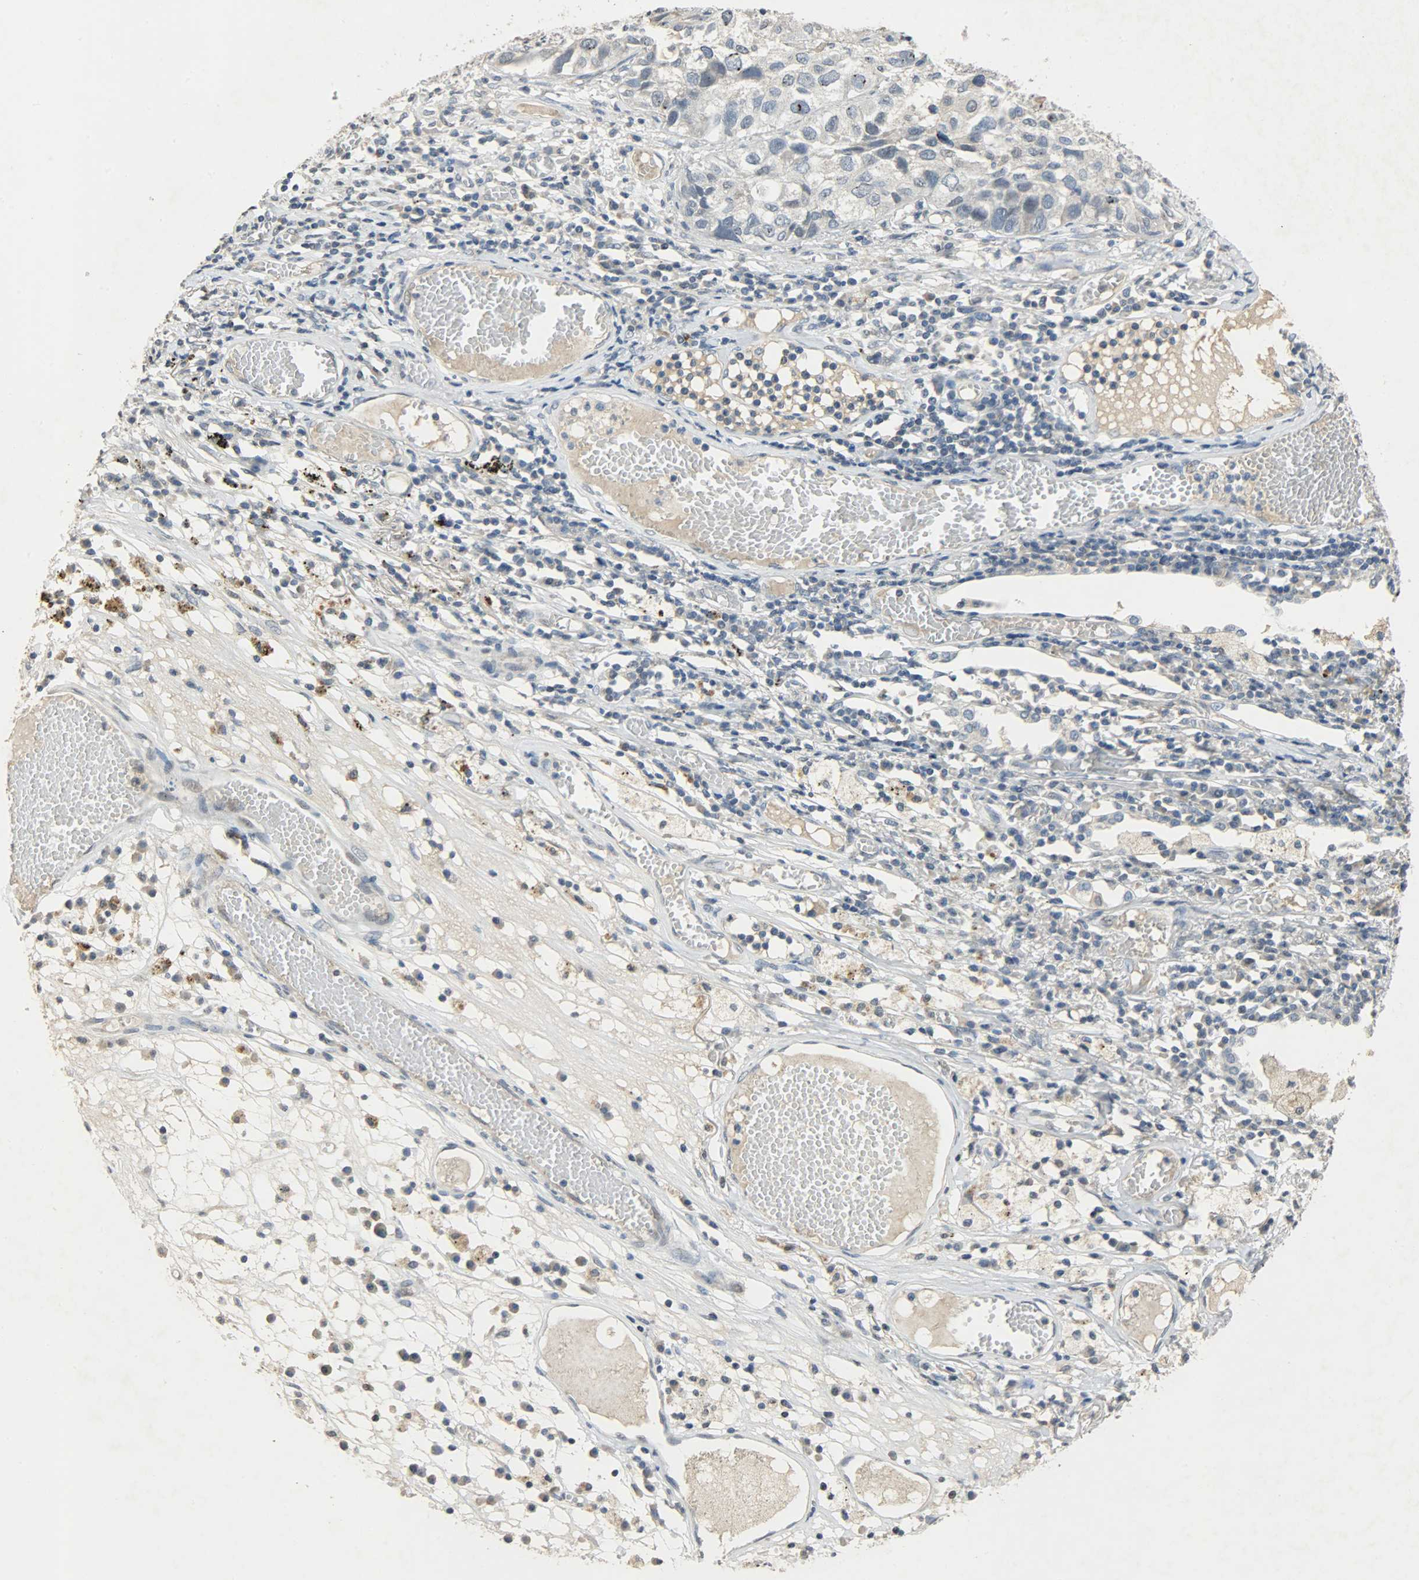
{"staining": {"intensity": "negative", "quantity": "none", "location": "none"}, "tissue": "lung cancer", "cell_type": "Tumor cells", "image_type": "cancer", "snomed": [{"axis": "morphology", "description": "Squamous cell carcinoma, NOS"}, {"axis": "topography", "description": "Lung"}], "caption": "This is a image of IHC staining of squamous cell carcinoma (lung), which shows no positivity in tumor cells.", "gene": "DNAJB6", "patient": {"sex": "male", "age": 71}}